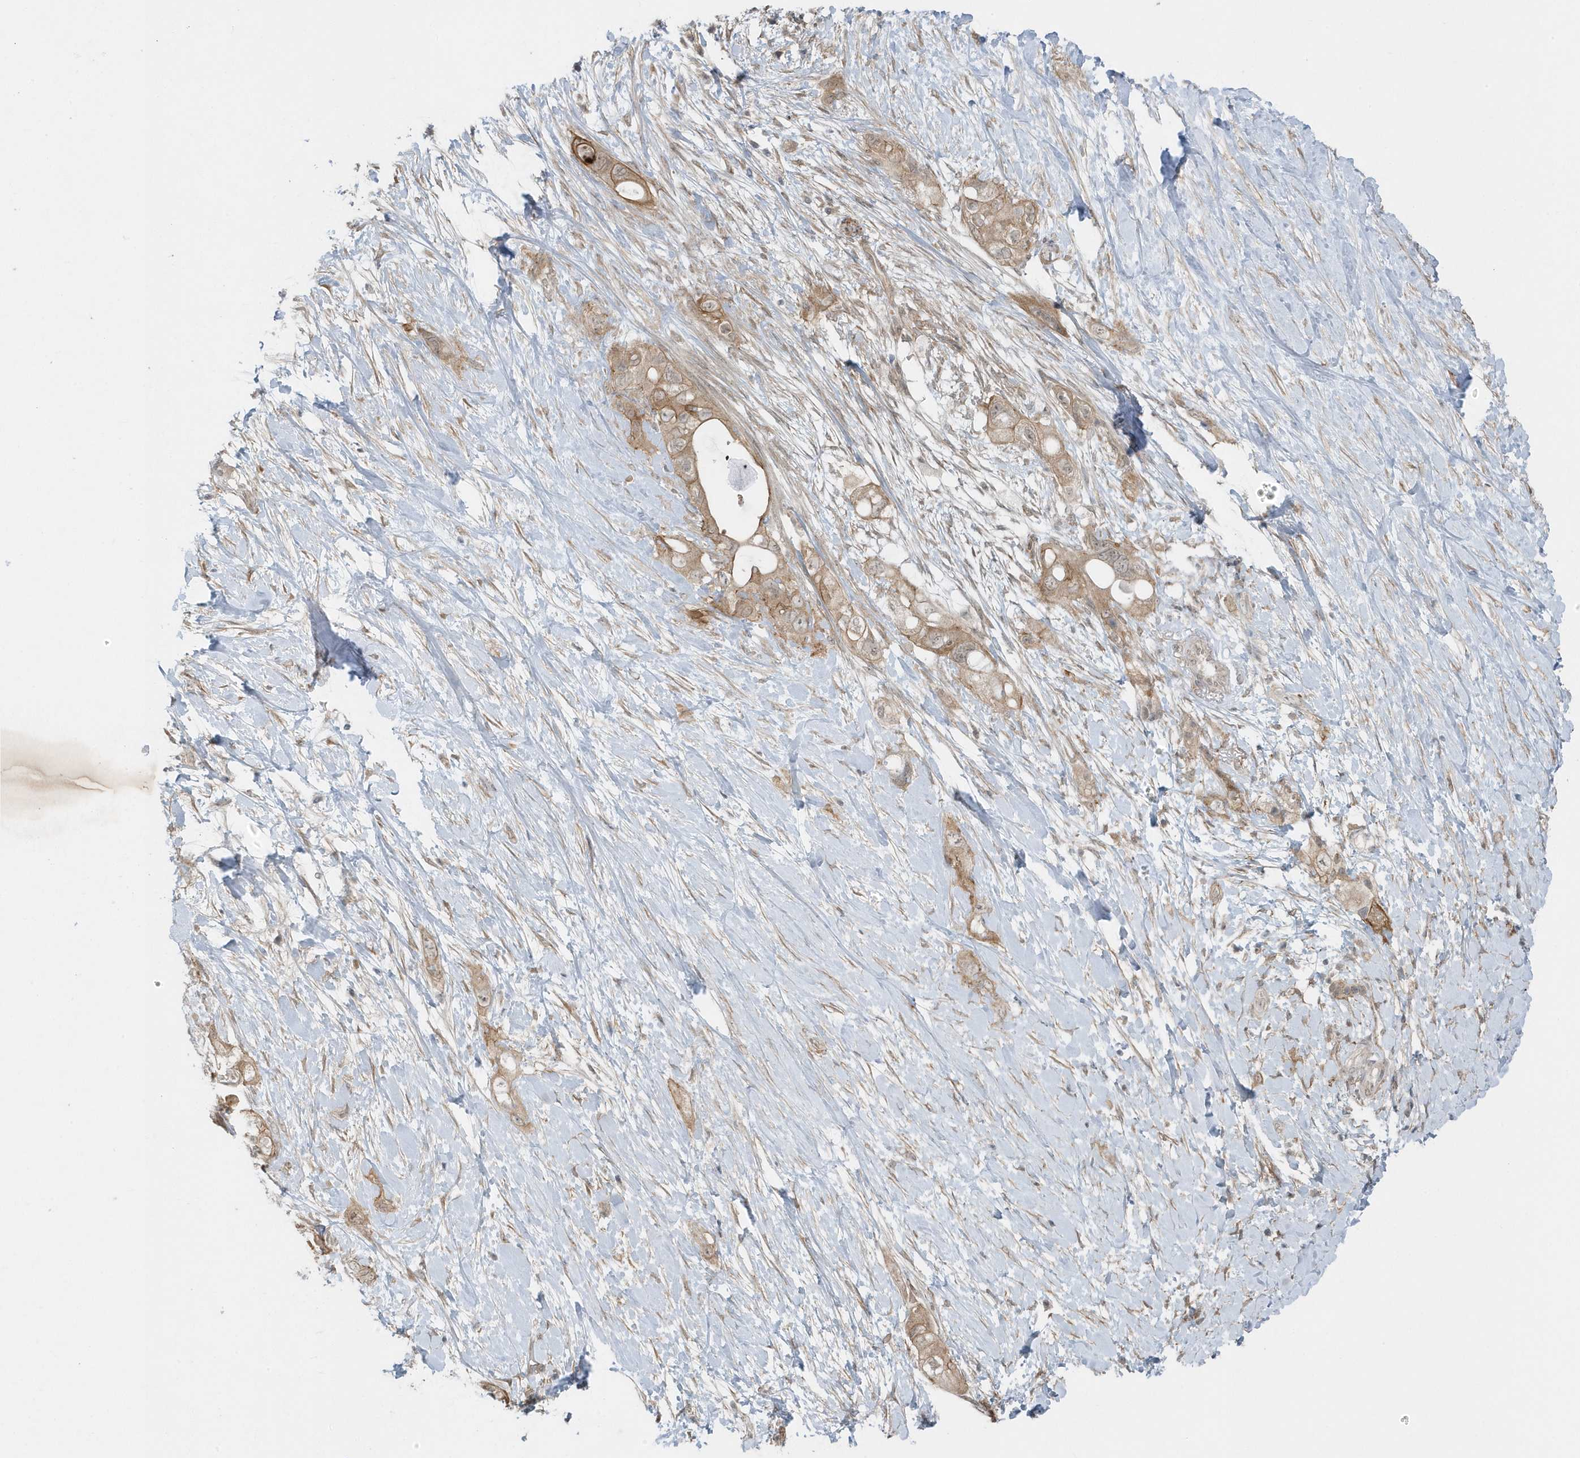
{"staining": {"intensity": "moderate", "quantity": ">75%", "location": "cytoplasmic/membranous"}, "tissue": "pancreatic cancer", "cell_type": "Tumor cells", "image_type": "cancer", "snomed": [{"axis": "morphology", "description": "Adenocarcinoma, NOS"}, {"axis": "topography", "description": "Pancreas"}], "caption": "There is medium levels of moderate cytoplasmic/membranous positivity in tumor cells of pancreatic cancer, as demonstrated by immunohistochemical staining (brown color).", "gene": "PARD3B", "patient": {"sex": "female", "age": 56}}